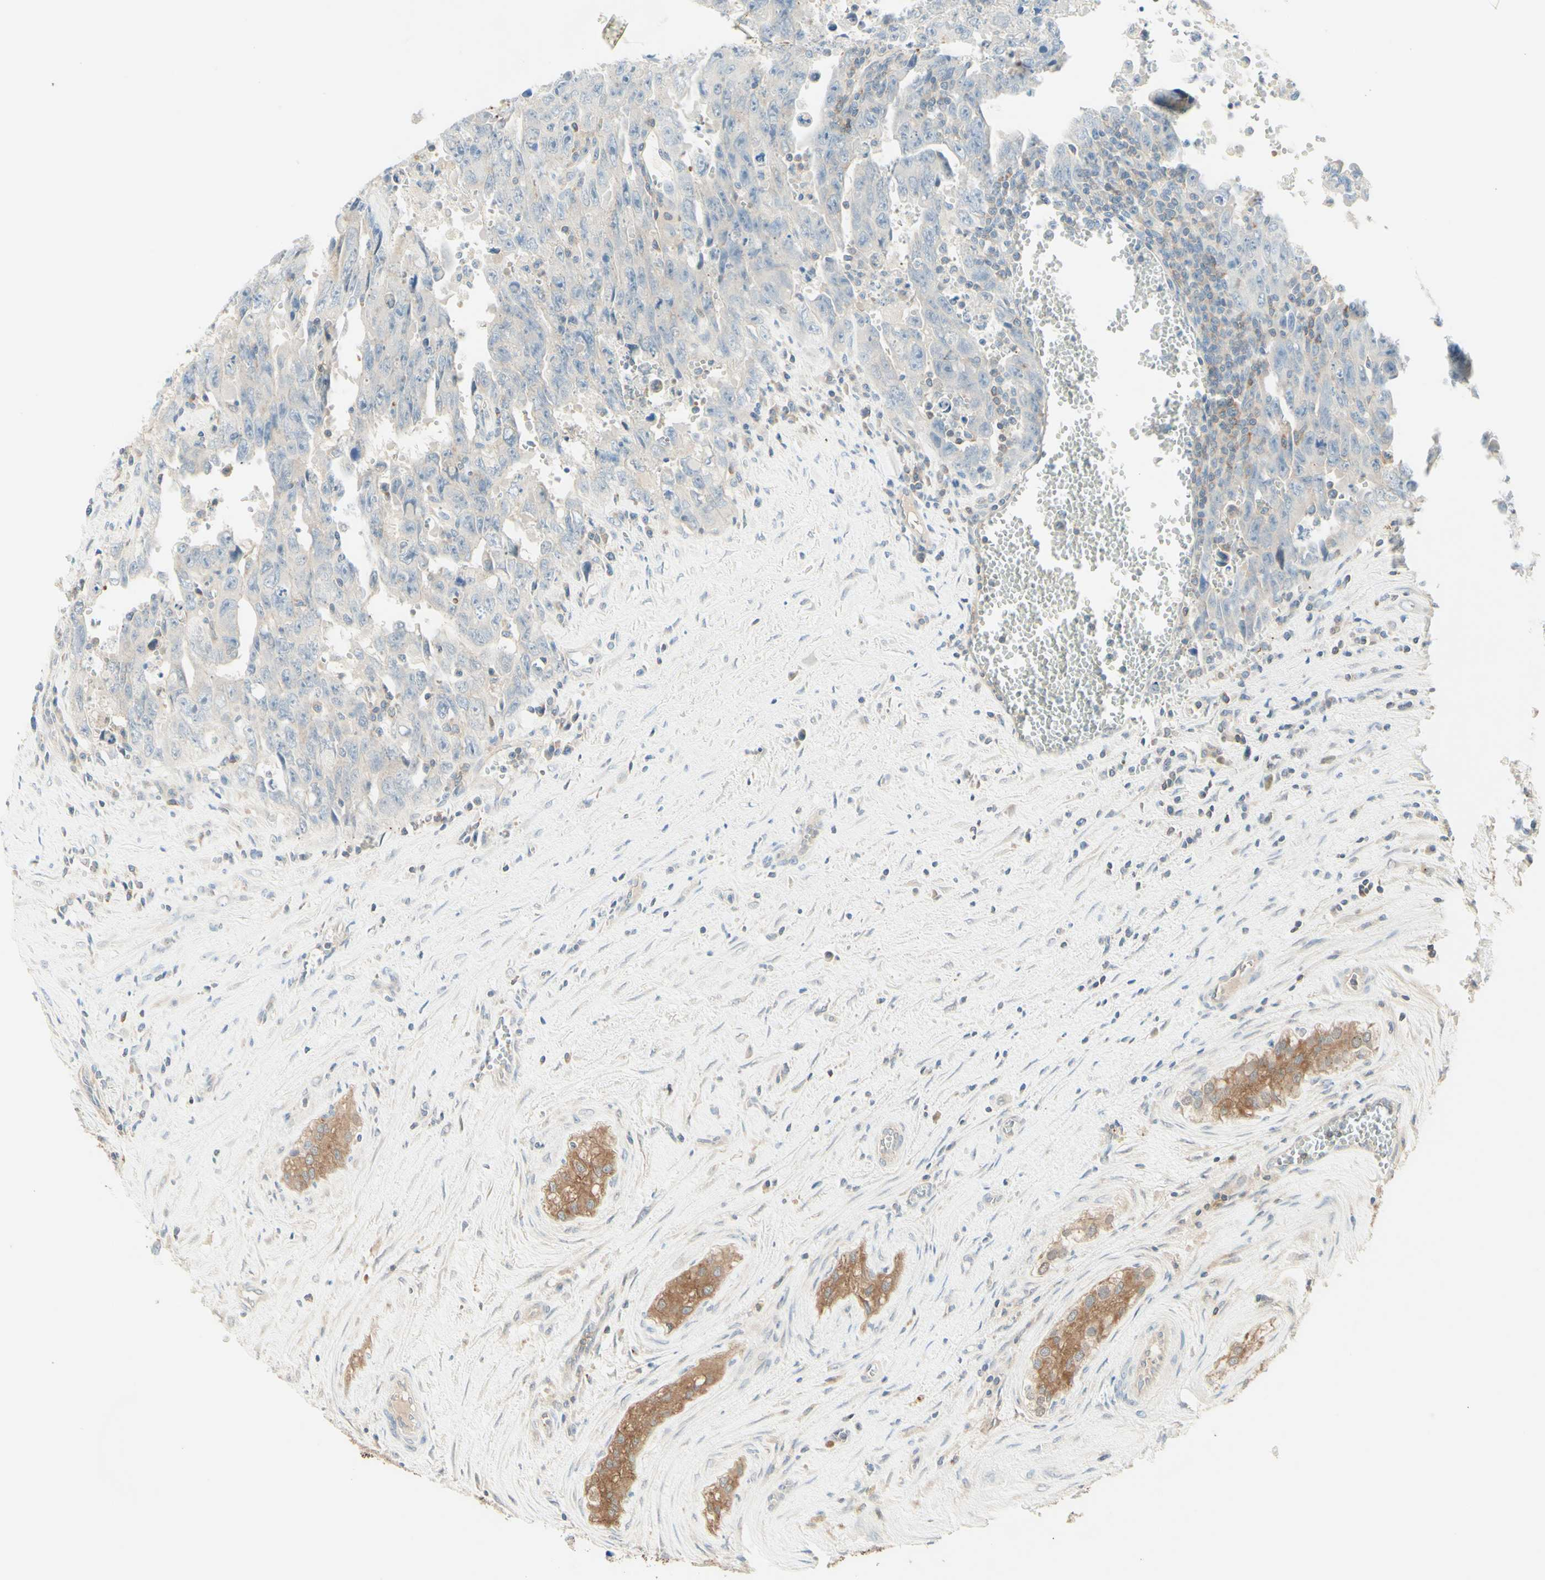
{"staining": {"intensity": "negative", "quantity": "none", "location": "none"}, "tissue": "testis cancer", "cell_type": "Tumor cells", "image_type": "cancer", "snomed": [{"axis": "morphology", "description": "Carcinoma, Embryonal, NOS"}, {"axis": "topography", "description": "Testis"}], "caption": "Tumor cells show no significant protein positivity in testis cancer (embryonal carcinoma). (Stains: DAB (3,3'-diaminobenzidine) immunohistochemistry (IHC) with hematoxylin counter stain, Microscopy: brightfield microscopy at high magnification).", "gene": "MTM1", "patient": {"sex": "male", "age": 28}}